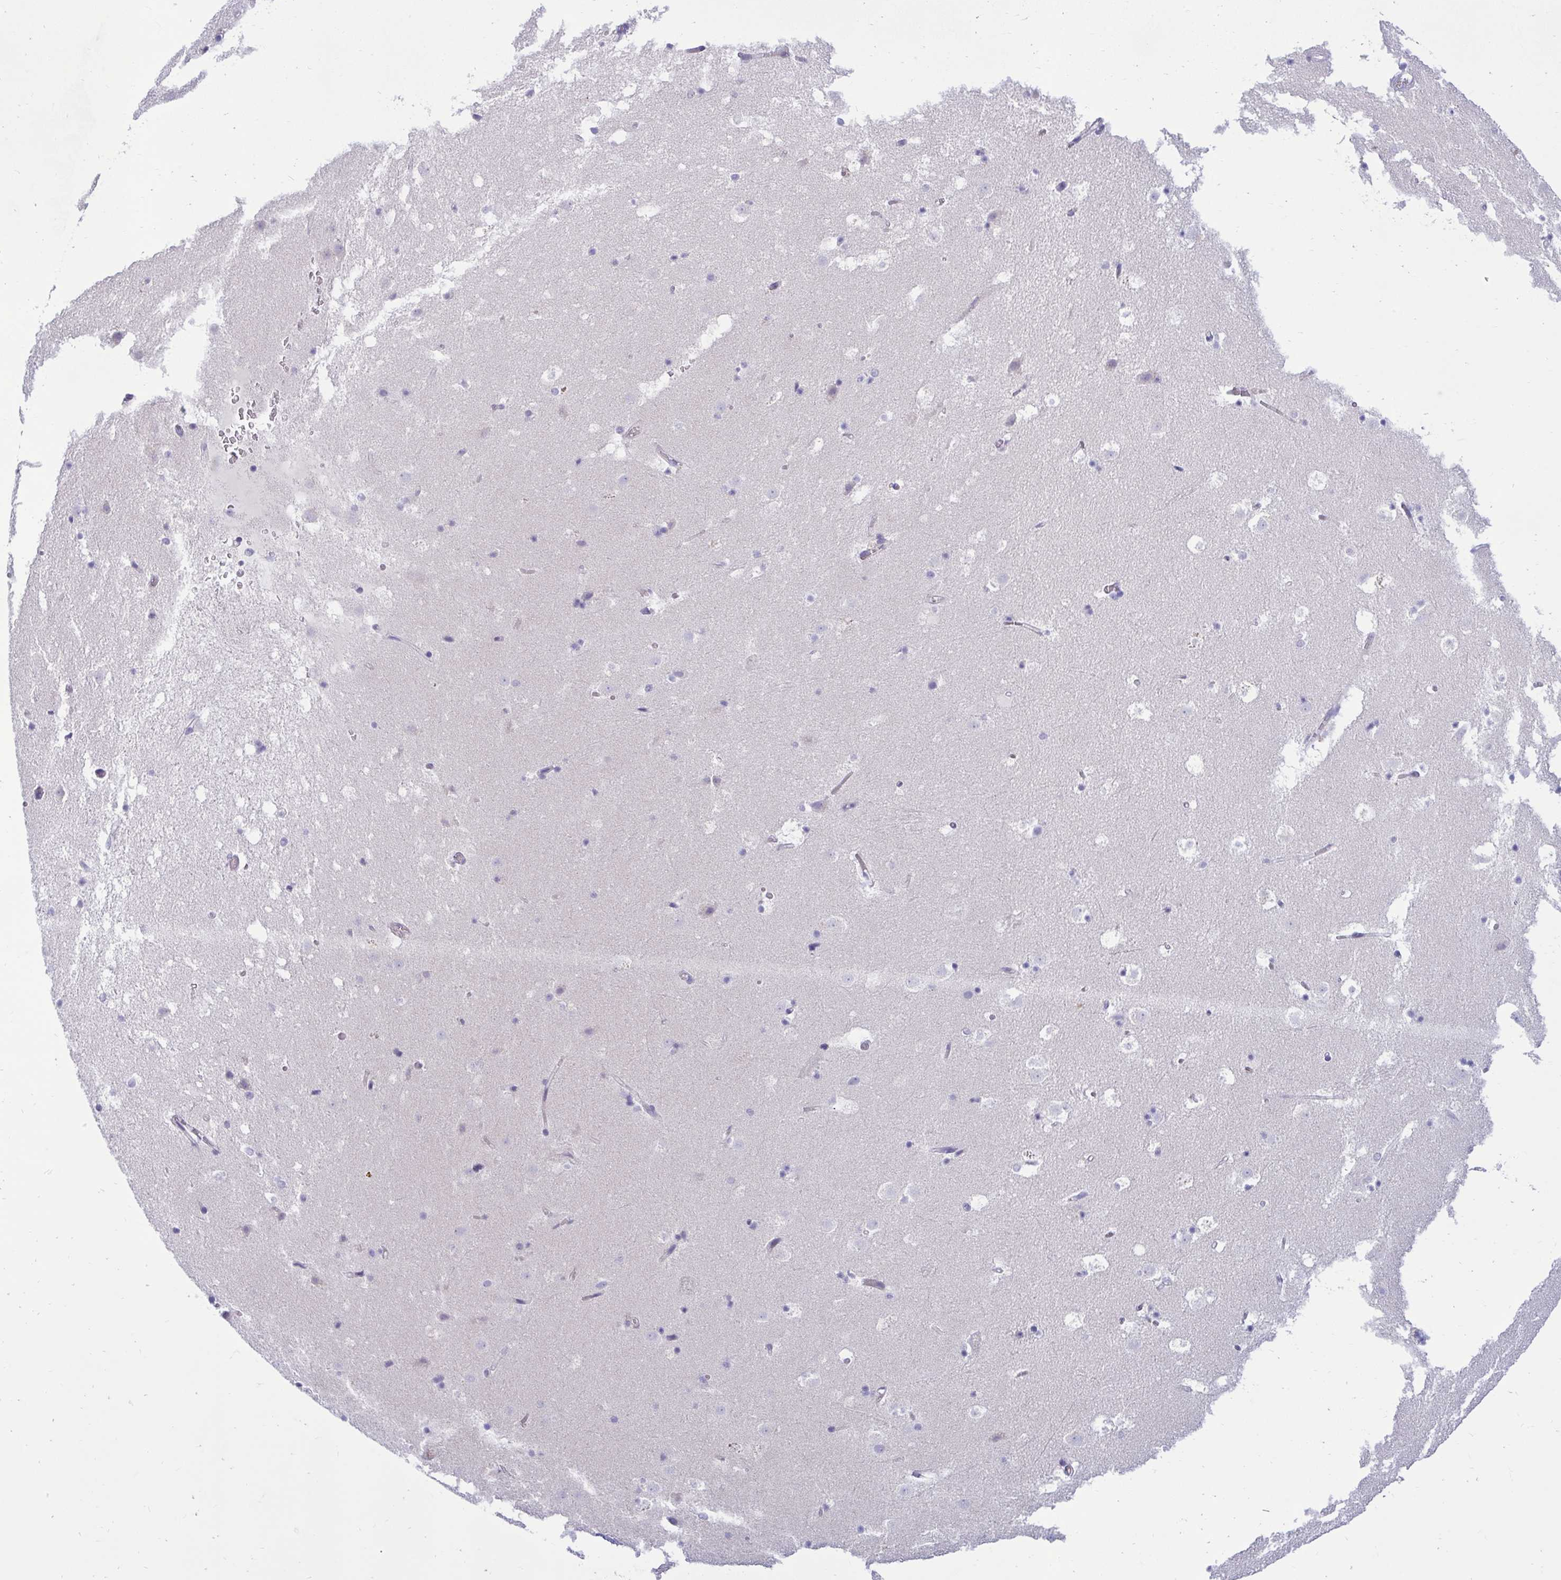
{"staining": {"intensity": "negative", "quantity": "none", "location": "none"}, "tissue": "caudate", "cell_type": "Glial cells", "image_type": "normal", "snomed": [{"axis": "morphology", "description": "Normal tissue, NOS"}, {"axis": "topography", "description": "Lateral ventricle wall"}], "caption": "Human caudate stained for a protein using immunohistochemistry reveals no positivity in glial cells.", "gene": "FAM219B", "patient": {"sex": "male", "age": 37}}